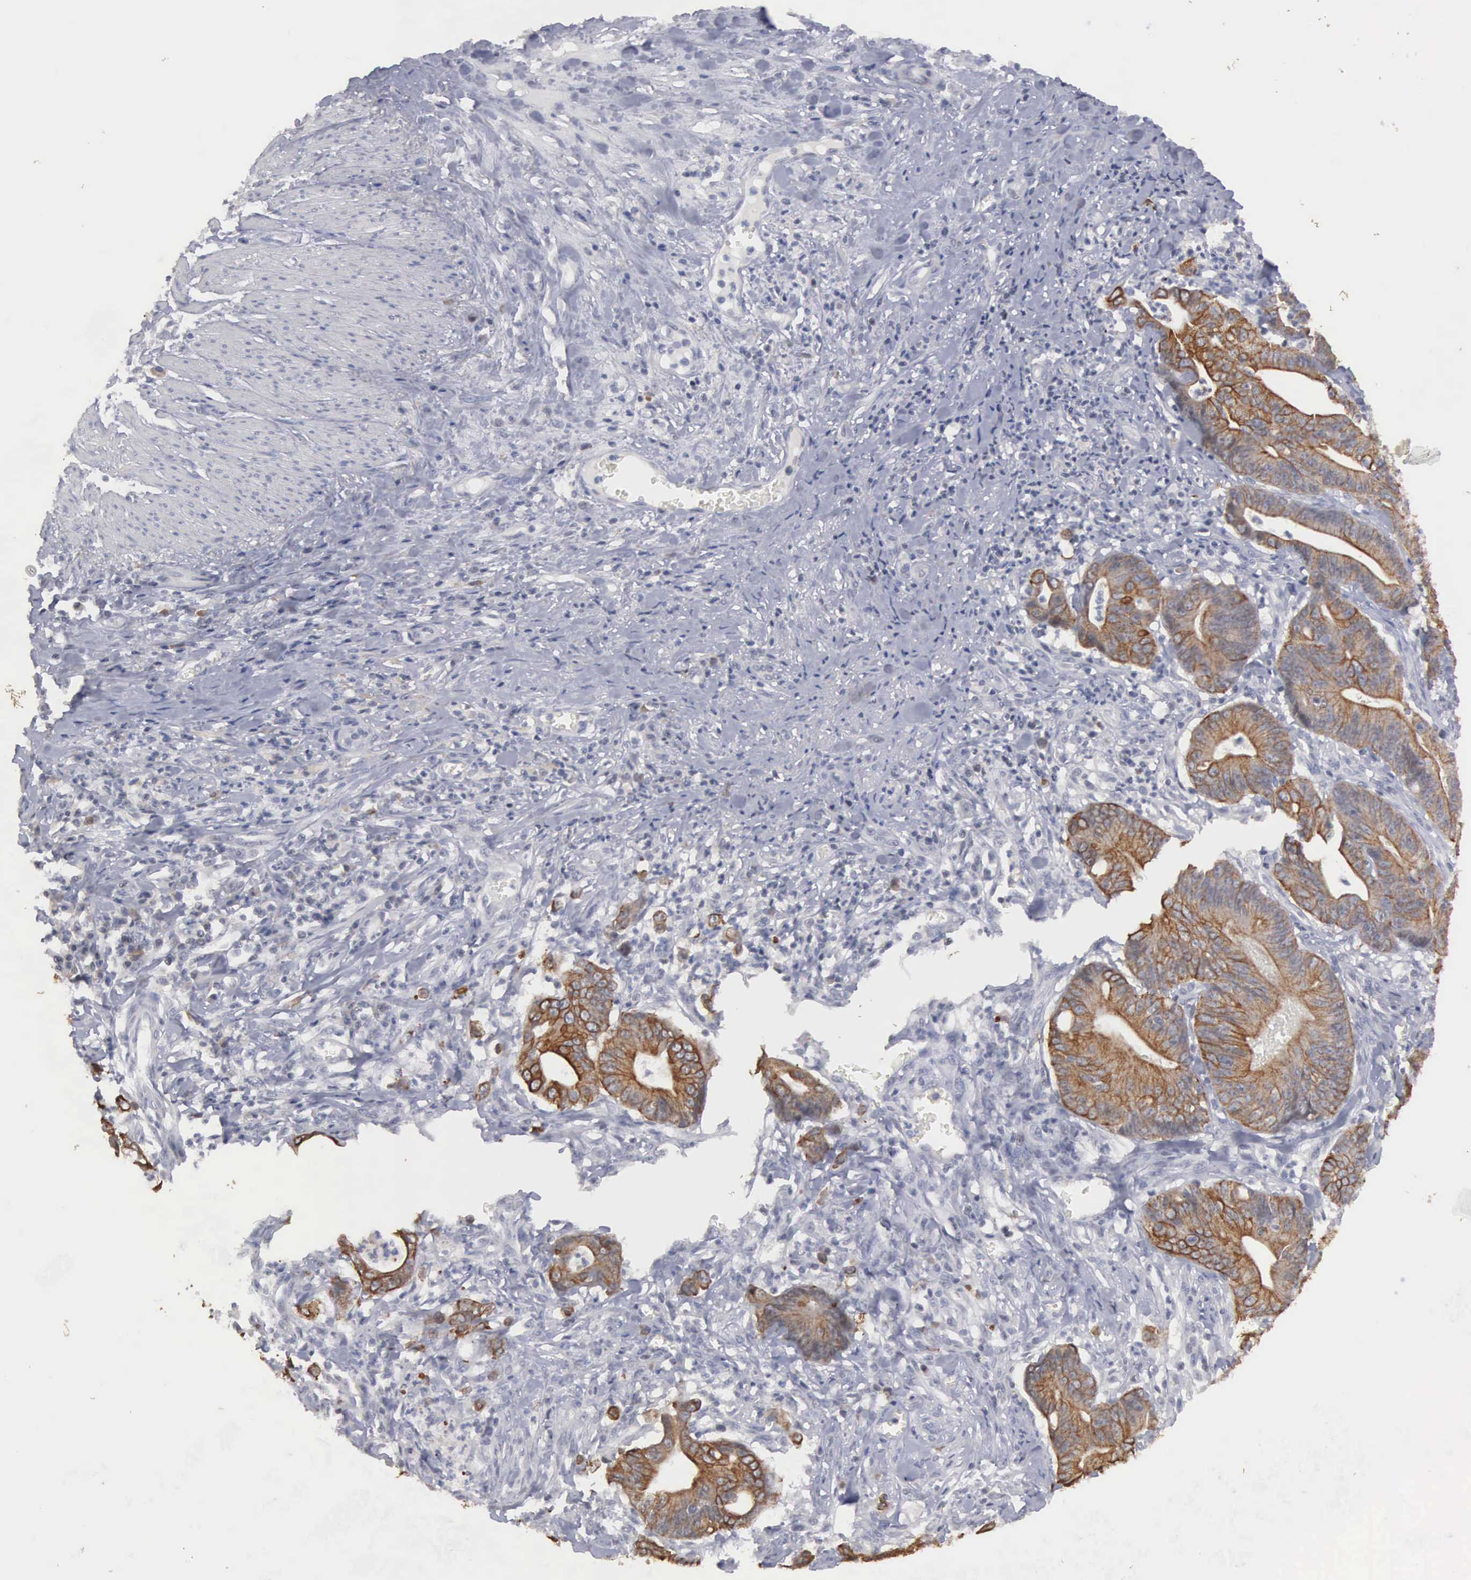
{"staining": {"intensity": "moderate", "quantity": ">75%", "location": "cytoplasmic/membranous"}, "tissue": "stomach cancer", "cell_type": "Tumor cells", "image_type": "cancer", "snomed": [{"axis": "morphology", "description": "Adenocarcinoma, NOS"}, {"axis": "topography", "description": "Stomach, lower"}], "caption": "Protein expression analysis of human adenocarcinoma (stomach) reveals moderate cytoplasmic/membranous positivity in about >75% of tumor cells. The staining is performed using DAB (3,3'-diaminobenzidine) brown chromogen to label protein expression. The nuclei are counter-stained blue using hematoxylin.", "gene": "WDR89", "patient": {"sex": "female", "age": 86}}